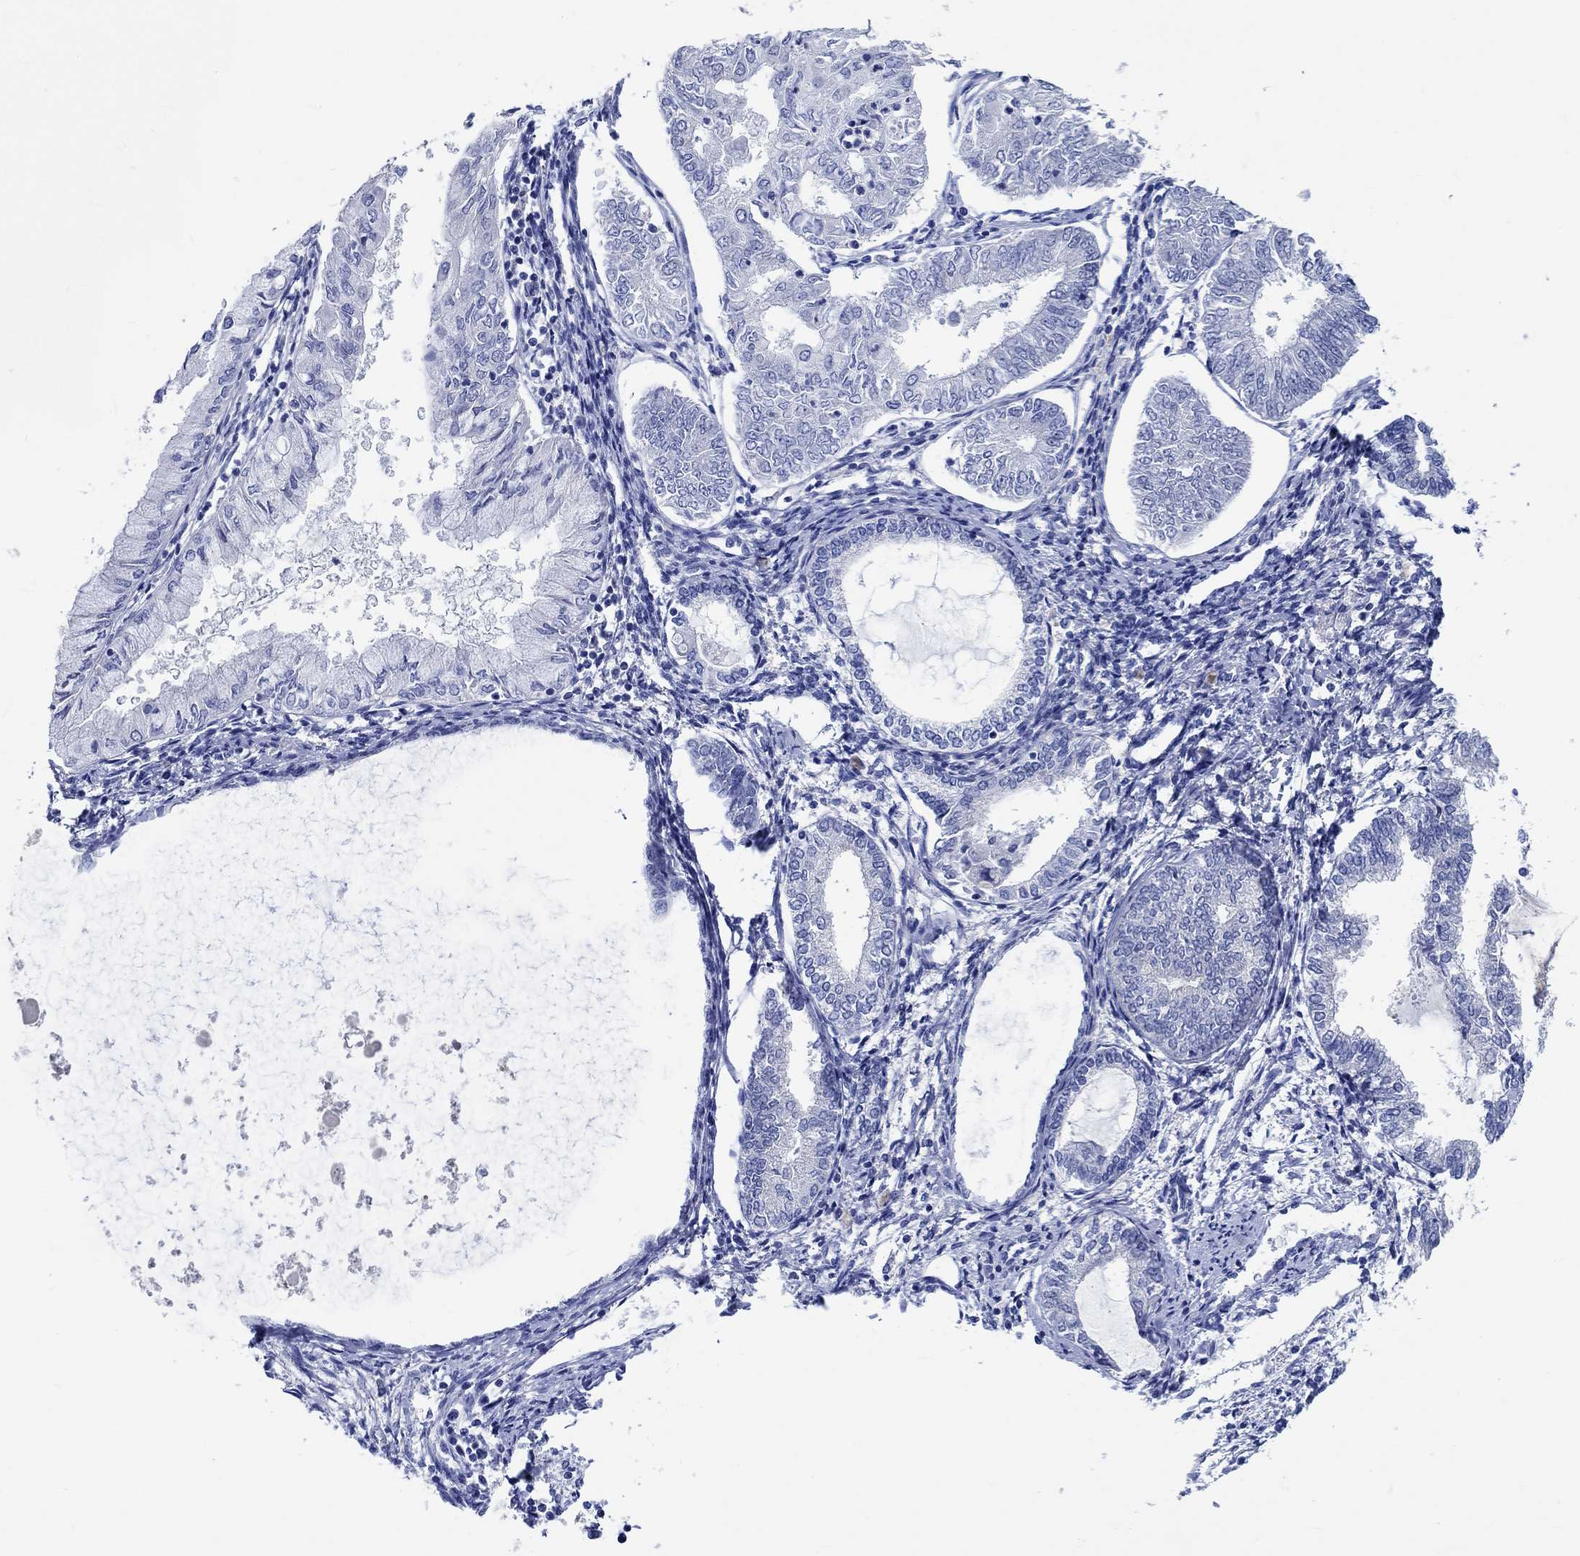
{"staining": {"intensity": "negative", "quantity": "none", "location": "none"}, "tissue": "endometrial cancer", "cell_type": "Tumor cells", "image_type": "cancer", "snomed": [{"axis": "morphology", "description": "Adenocarcinoma, NOS"}, {"axis": "topography", "description": "Endometrium"}], "caption": "Tumor cells are negative for brown protein staining in adenocarcinoma (endometrial).", "gene": "SHISA4", "patient": {"sex": "female", "age": 68}}